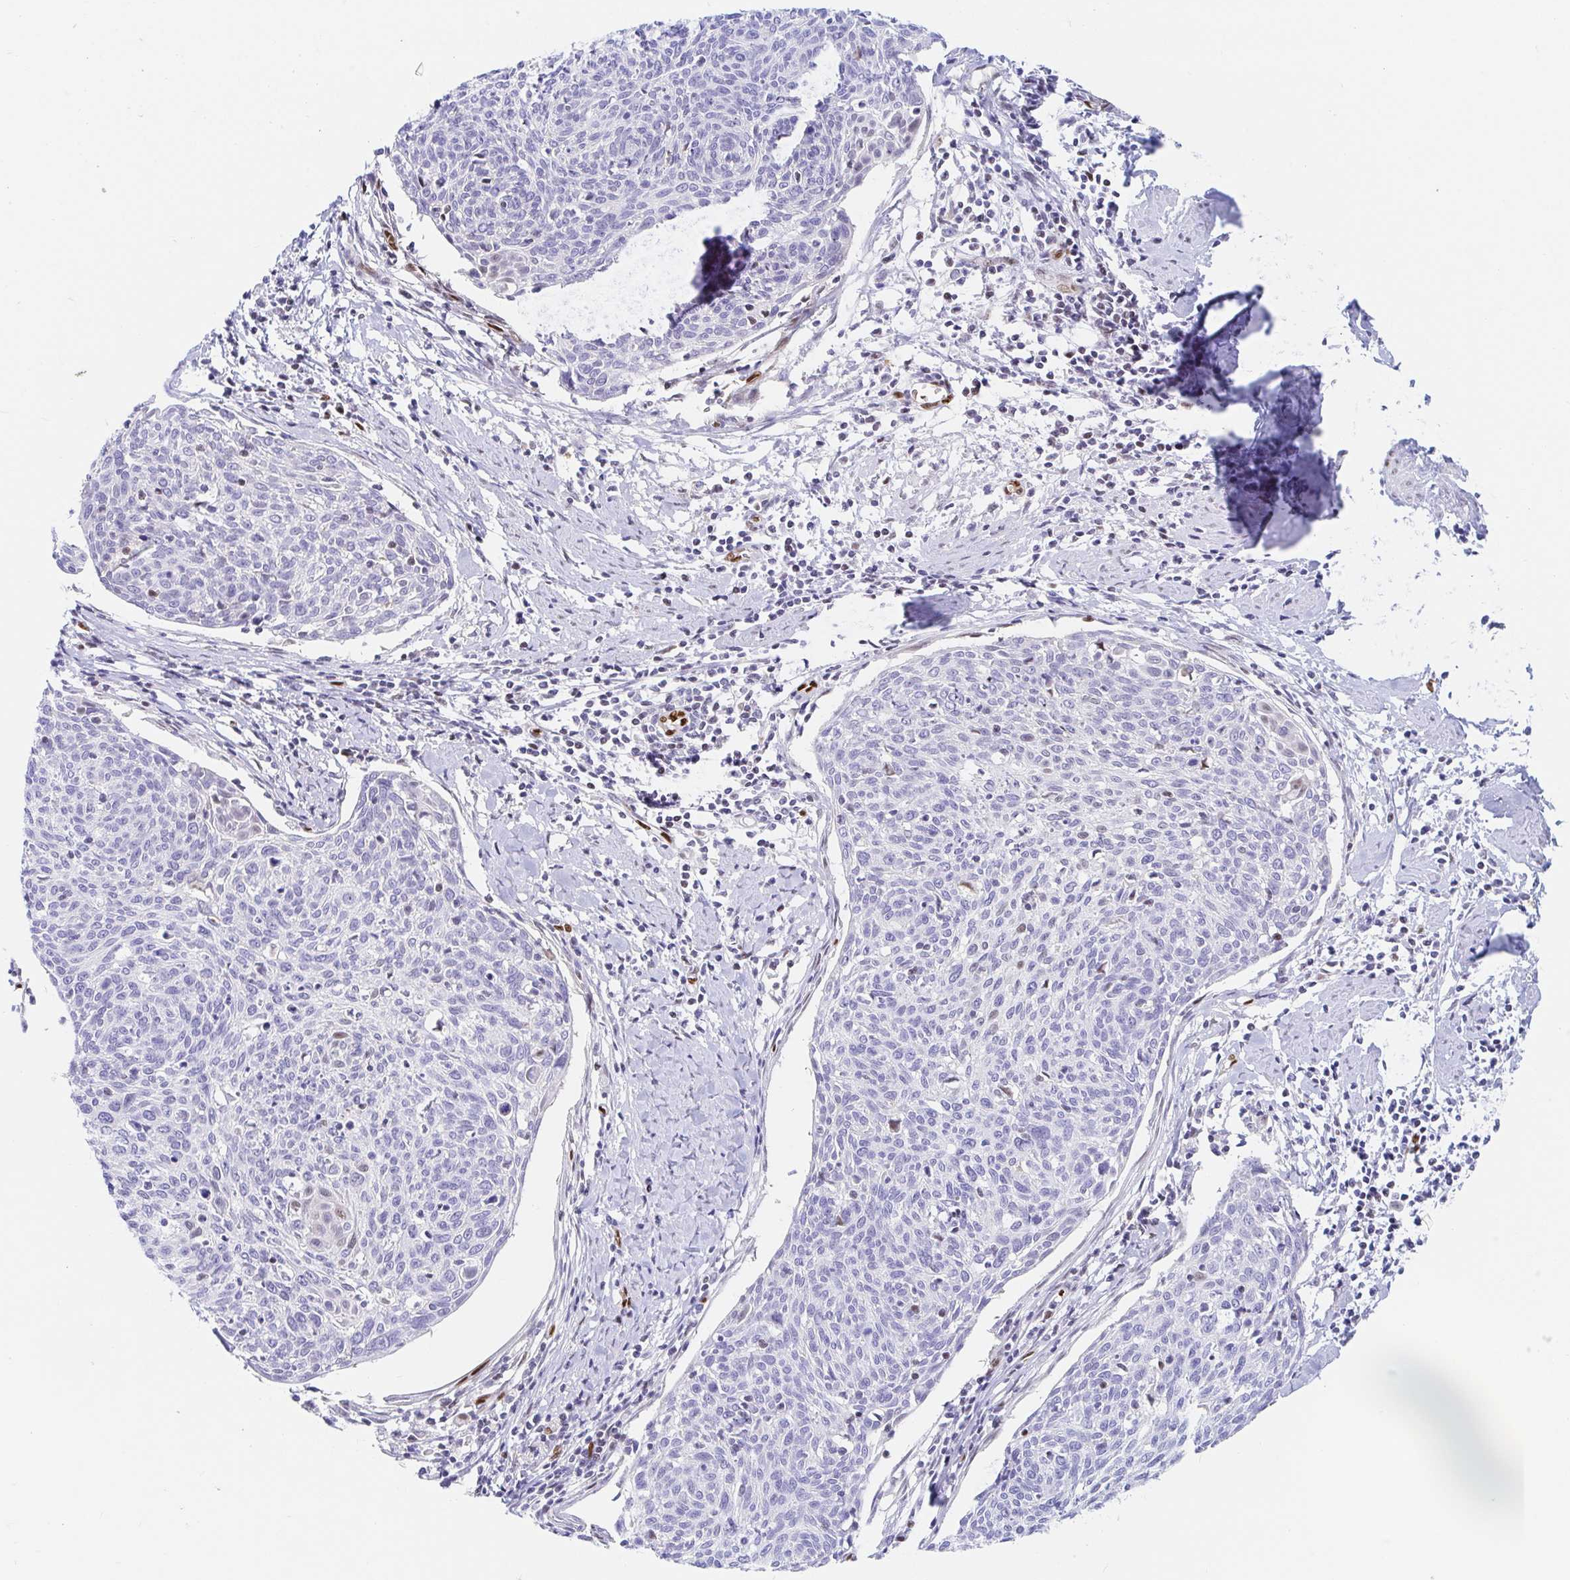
{"staining": {"intensity": "negative", "quantity": "none", "location": "none"}, "tissue": "cervical cancer", "cell_type": "Tumor cells", "image_type": "cancer", "snomed": [{"axis": "morphology", "description": "Squamous cell carcinoma, NOS"}, {"axis": "topography", "description": "Cervix"}], "caption": "Immunohistochemistry (IHC) of human cervical cancer (squamous cell carcinoma) reveals no expression in tumor cells. (Brightfield microscopy of DAB (3,3'-diaminobenzidine) immunohistochemistry (IHC) at high magnification).", "gene": "HINFP", "patient": {"sex": "female", "age": 49}}